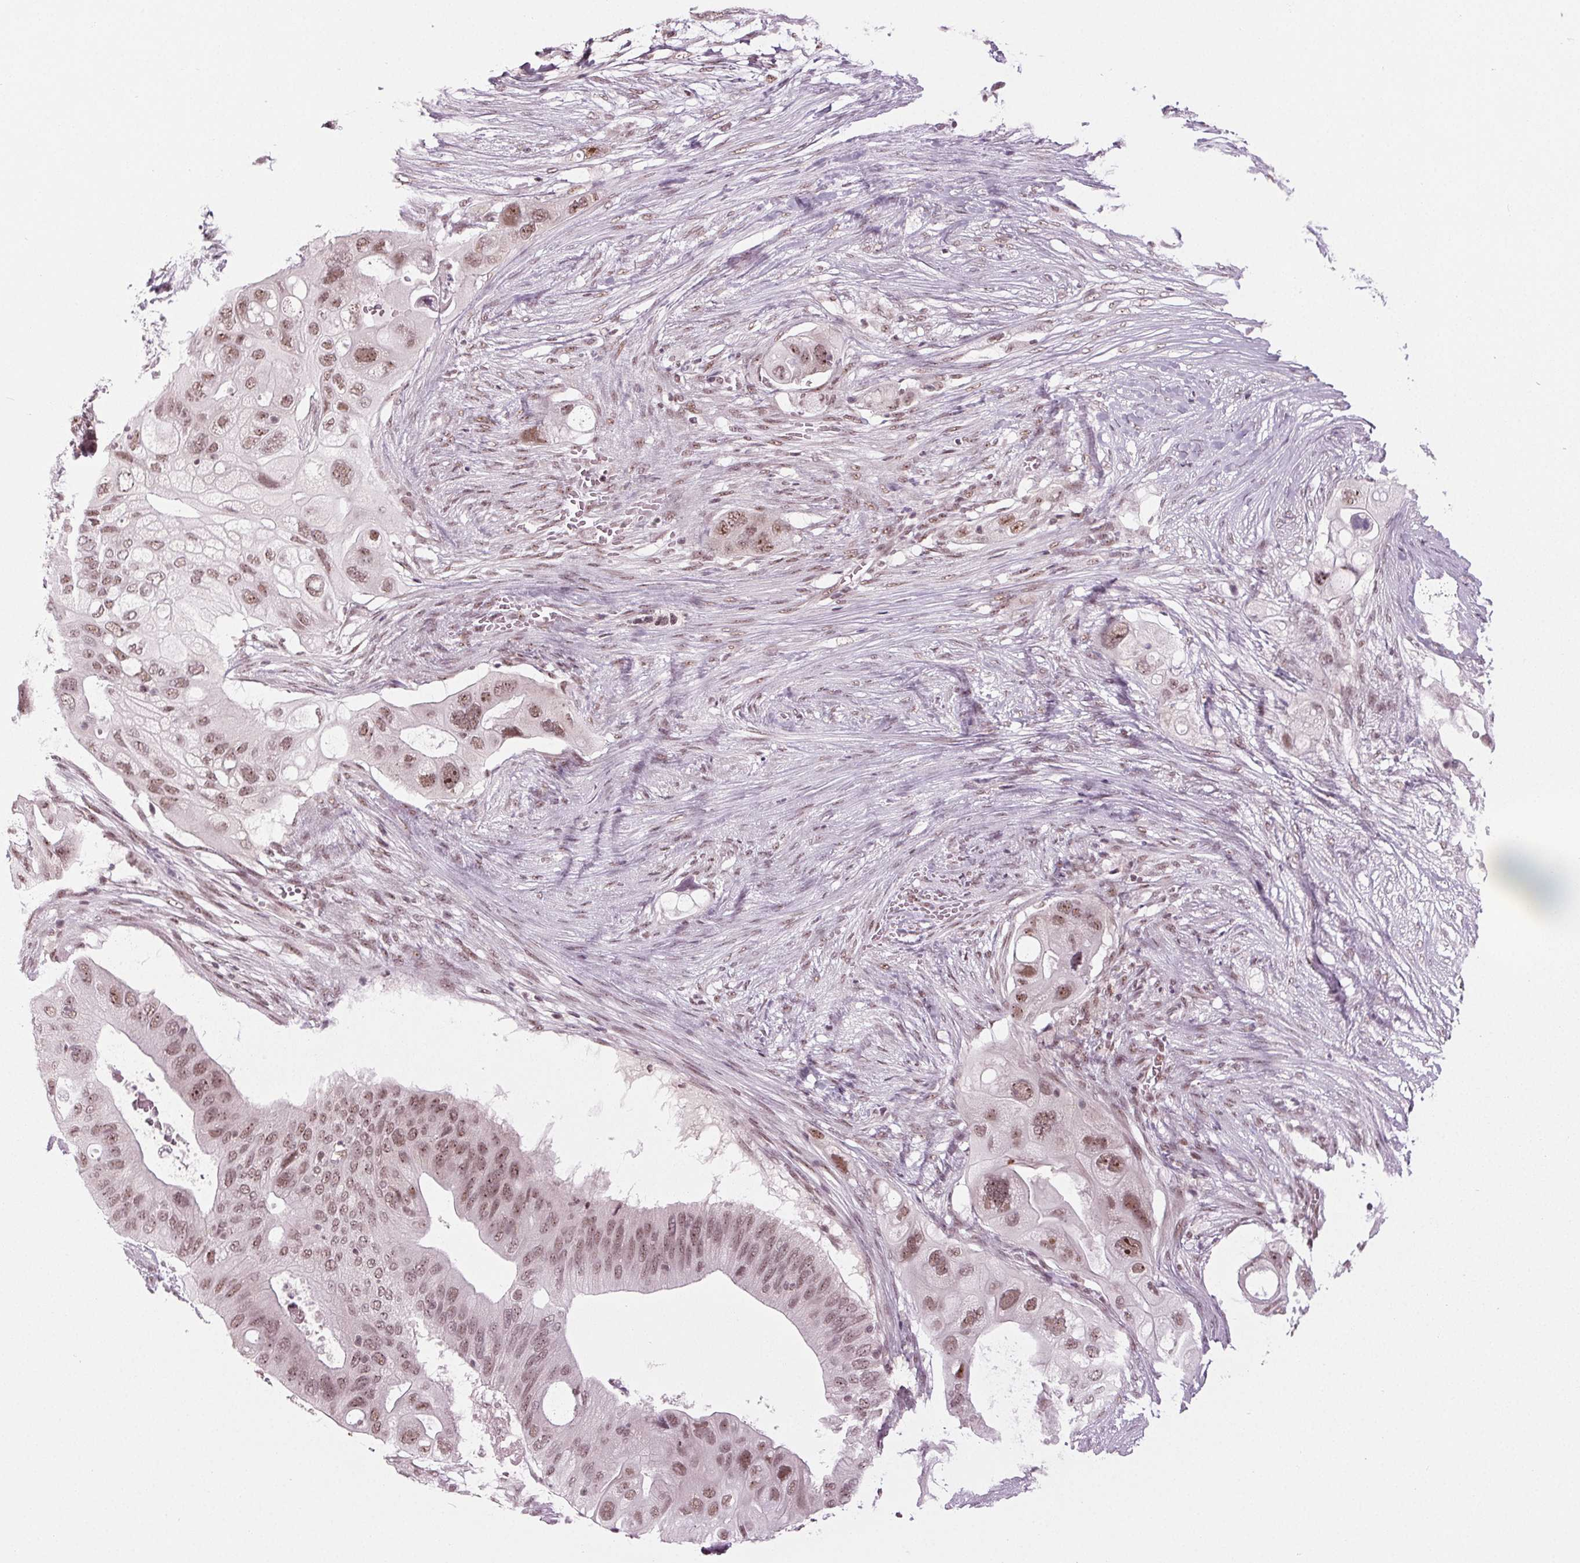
{"staining": {"intensity": "moderate", "quantity": ">75%", "location": "nuclear"}, "tissue": "pancreatic cancer", "cell_type": "Tumor cells", "image_type": "cancer", "snomed": [{"axis": "morphology", "description": "Adenocarcinoma, NOS"}, {"axis": "topography", "description": "Pancreas"}], "caption": "Human pancreatic cancer (adenocarcinoma) stained with a brown dye exhibits moderate nuclear positive expression in about >75% of tumor cells.", "gene": "DDX41", "patient": {"sex": "female", "age": 72}}